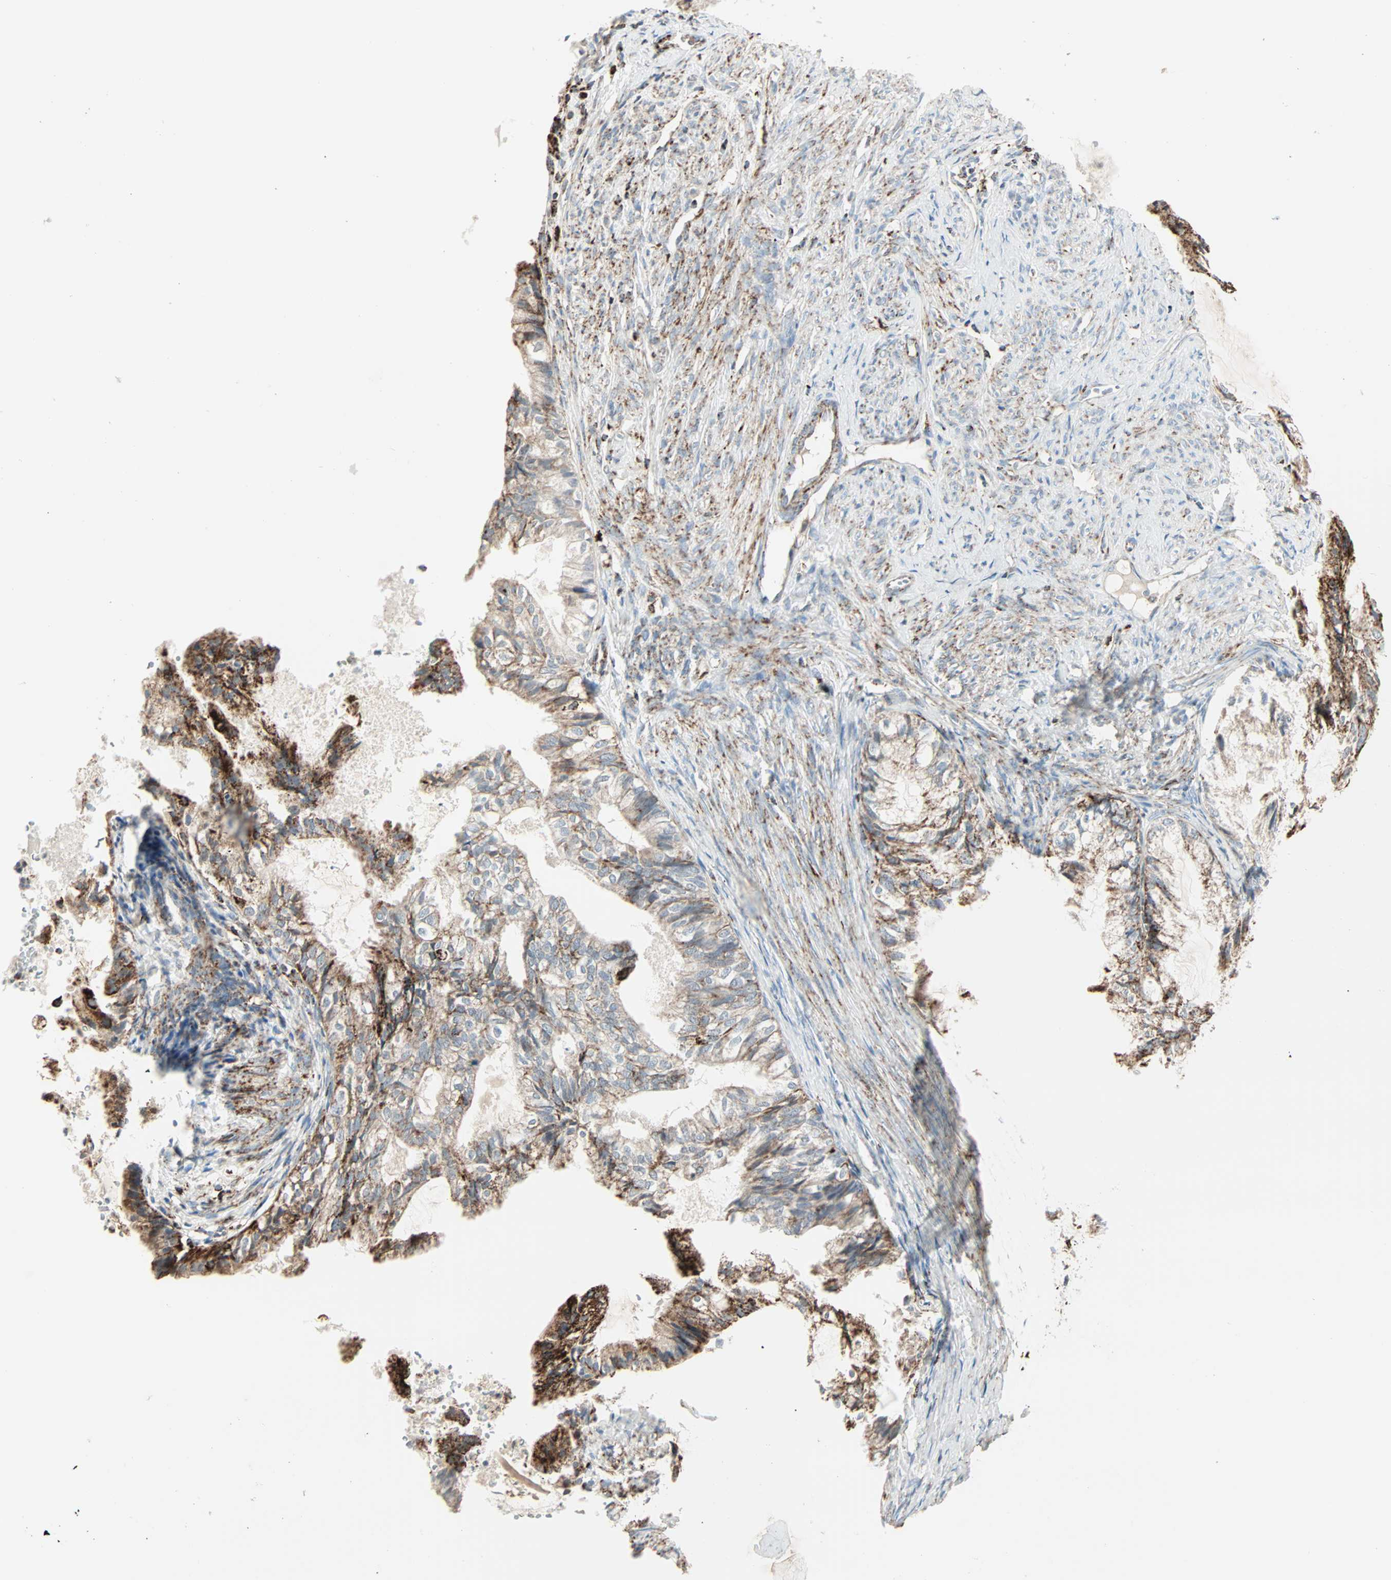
{"staining": {"intensity": "moderate", "quantity": ">75%", "location": "cytoplasmic/membranous"}, "tissue": "cervical cancer", "cell_type": "Tumor cells", "image_type": "cancer", "snomed": [{"axis": "morphology", "description": "Normal tissue, NOS"}, {"axis": "morphology", "description": "Adenocarcinoma, NOS"}, {"axis": "topography", "description": "Cervix"}, {"axis": "topography", "description": "Endometrium"}], "caption": "There is medium levels of moderate cytoplasmic/membranous positivity in tumor cells of cervical cancer (adenocarcinoma), as demonstrated by immunohistochemical staining (brown color).", "gene": "IDH2", "patient": {"sex": "female", "age": 86}}